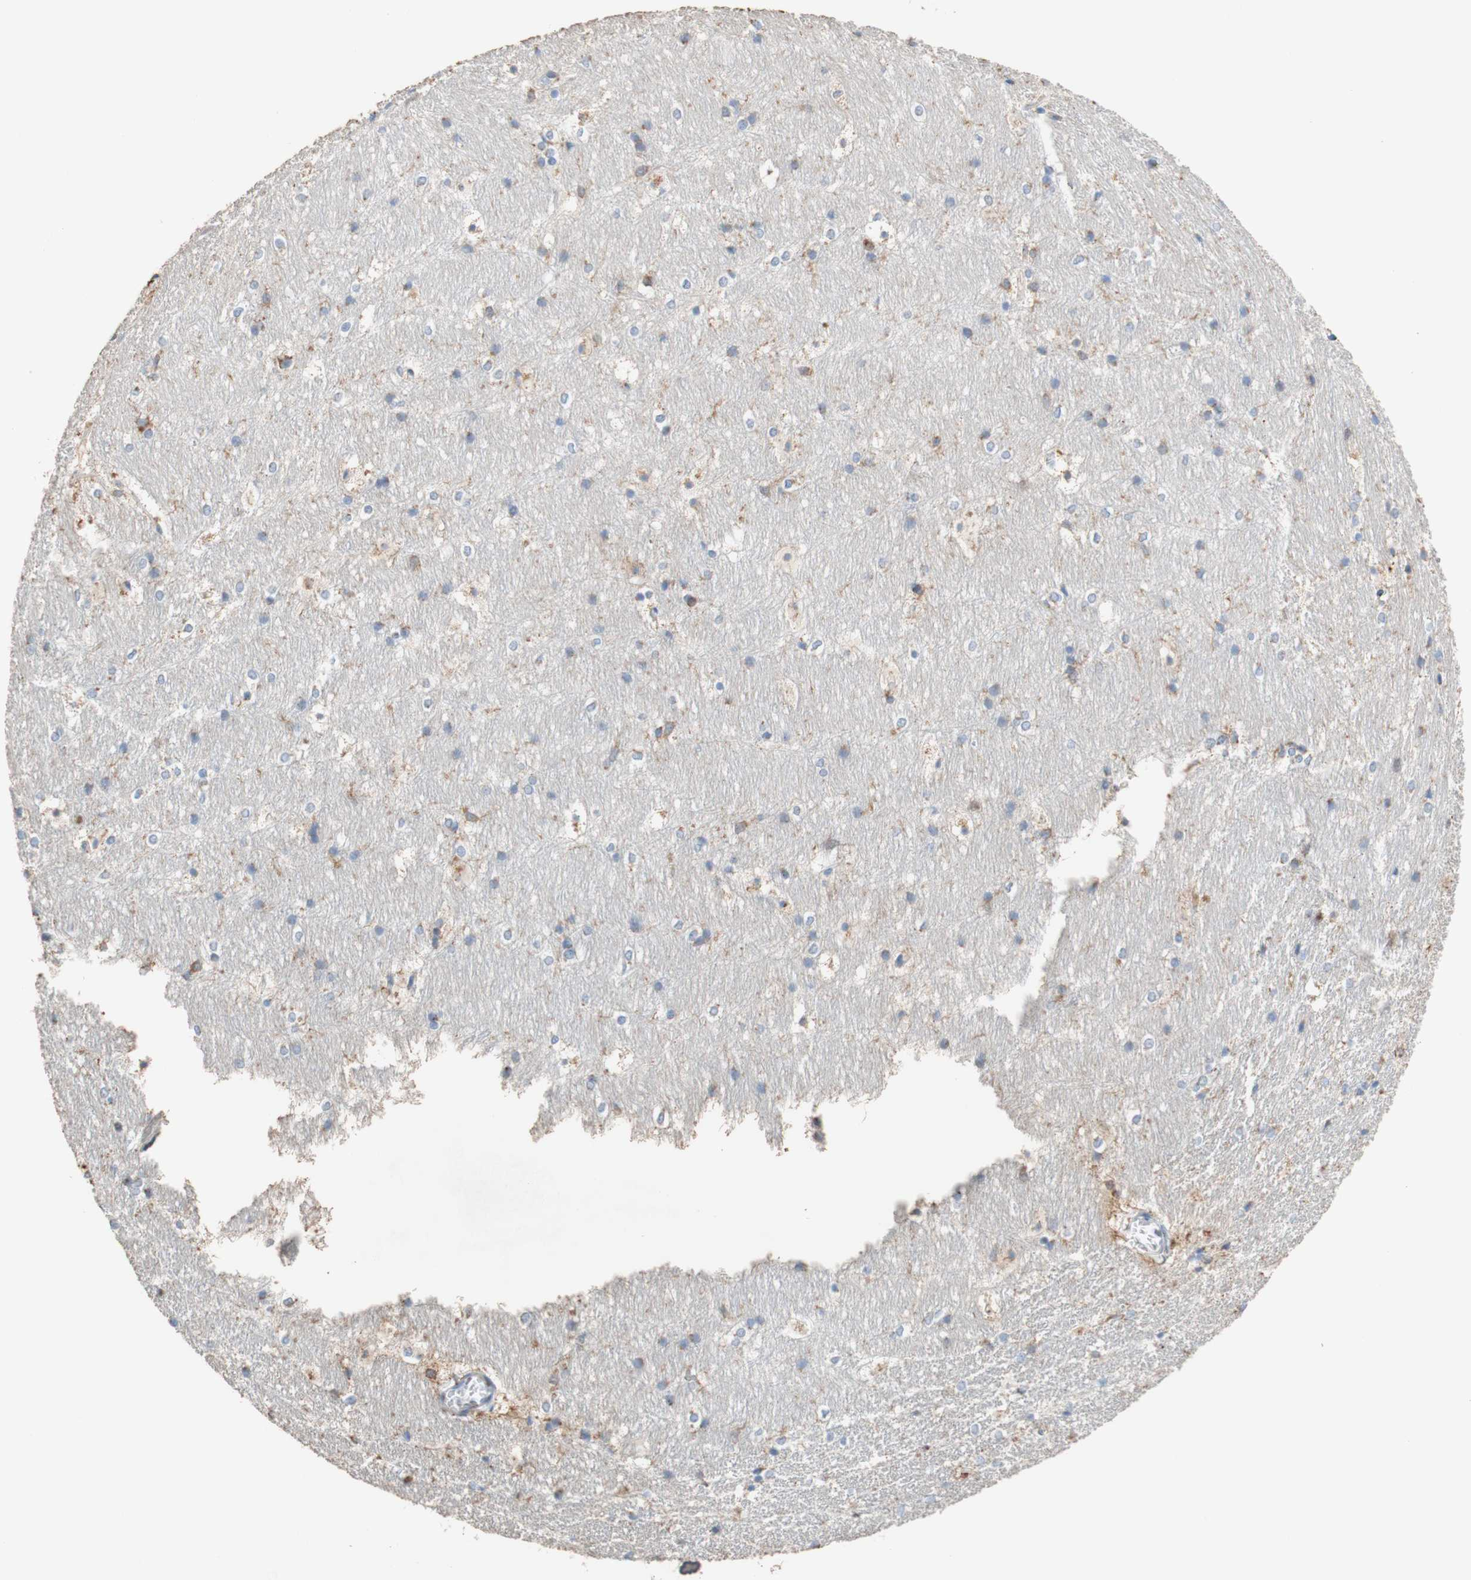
{"staining": {"intensity": "weak", "quantity": "<25%", "location": "cytoplasmic/membranous"}, "tissue": "hippocampus", "cell_type": "Glial cells", "image_type": "normal", "snomed": [{"axis": "morphology", "description": "Normal tissue, NOS"}, {"axis": "topography", "description": "Hippocampus"}], "caption": "Protein analysis of benign hippocampus shows no significant positivity in glial cells.", "gene": "SPINK6", "patient": {"sex": "female", "age": 19}}